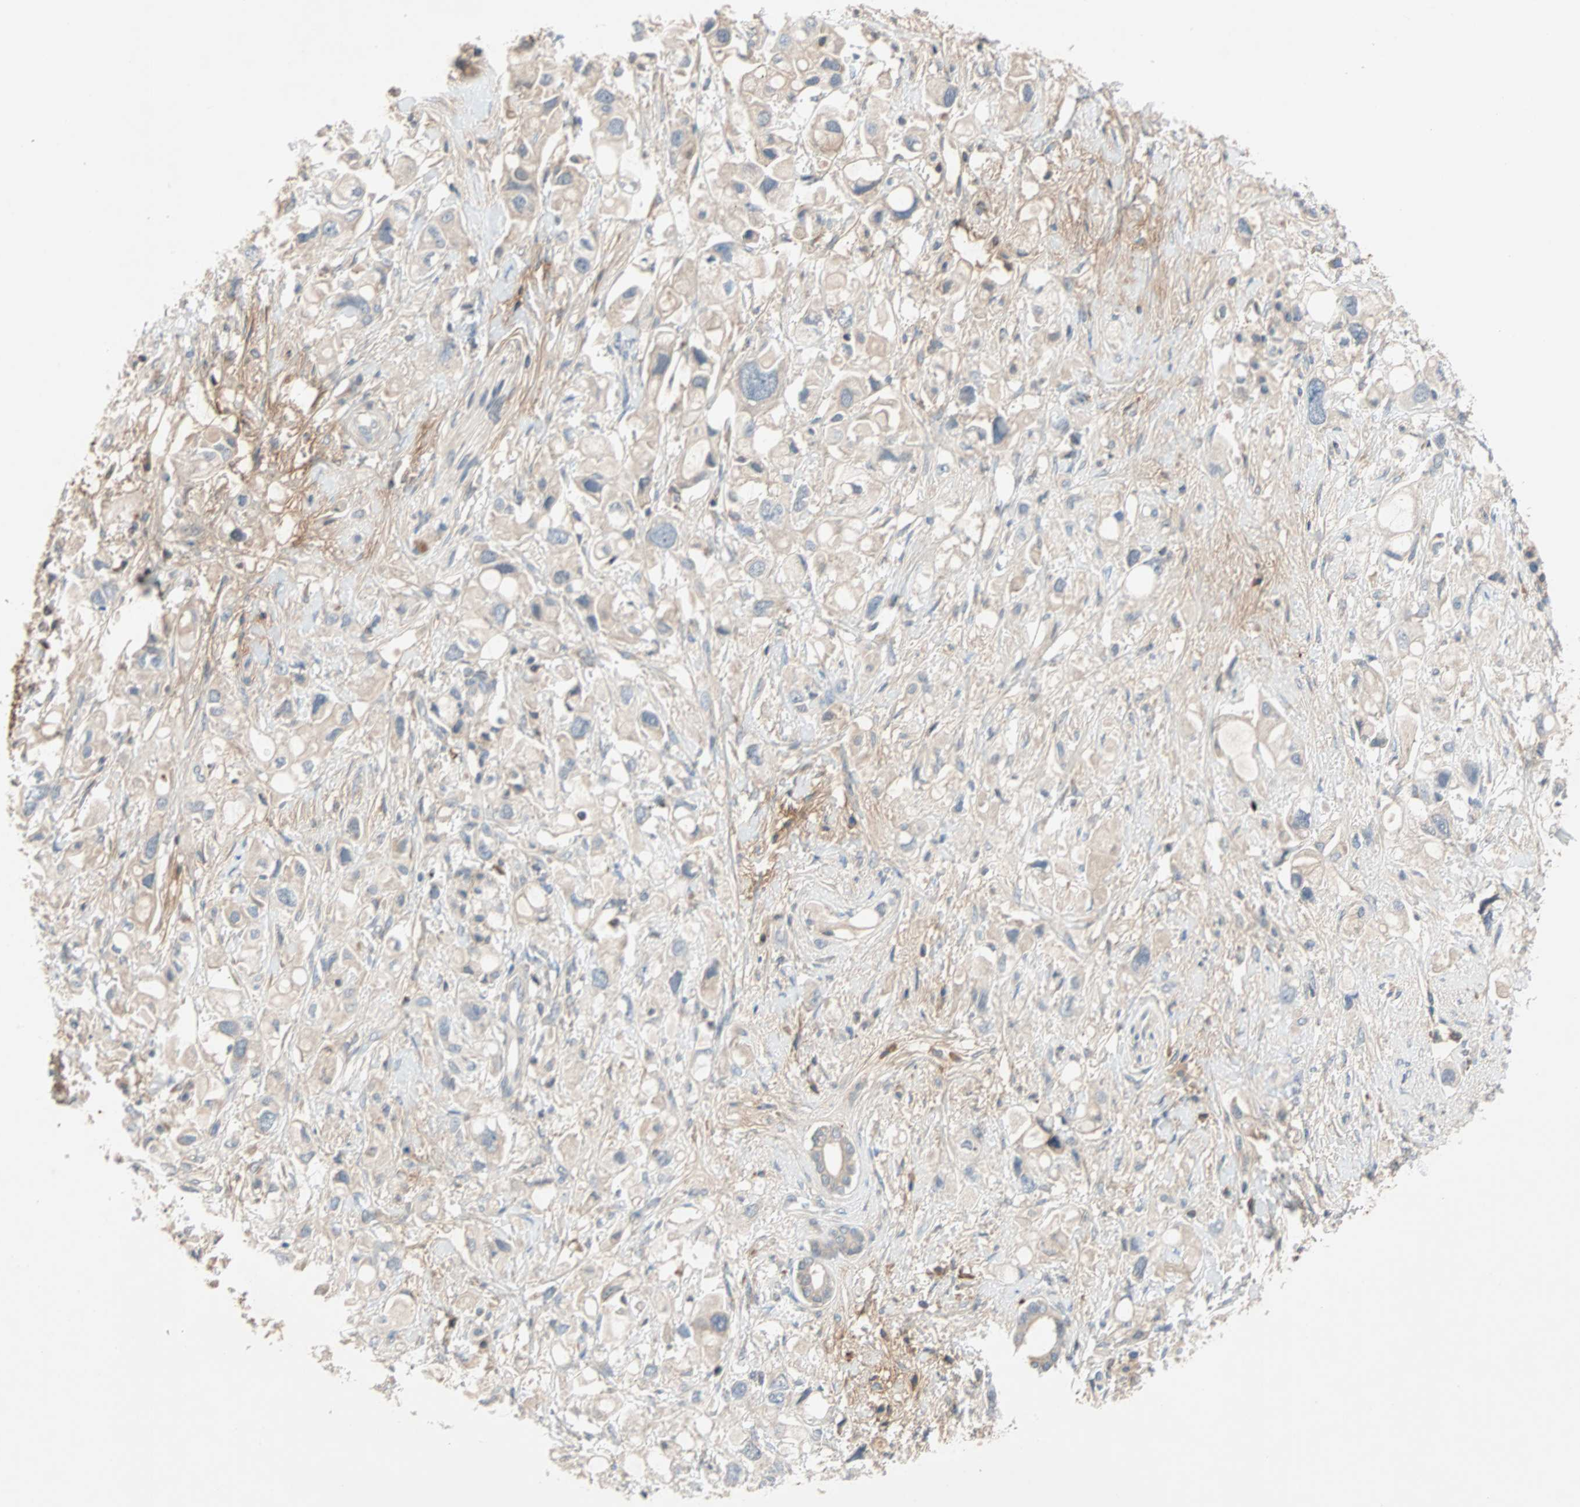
{"staining": {"intensity": "negative", "quantity": "none", "location": "none"}, "tissue": "pancreatic cancer", "cell_type": "Tumor cells", "image_type": "cancer", "snomed": [{"axis": "morphology", "description": "Adenocarcinoma, NOS"}, {"axis": "topography", "description": "Pancreas"}], "caption": "This photomicrograph is of pancreatic cancer (adenocarcinoma) stained with immunohistochemistry to label a protein in brown with the nuclei are counter-stained blue. There is no staining in tumor cells.", "gene": "MAP4K1", "patient": {"sex": "female", "age": 56}}